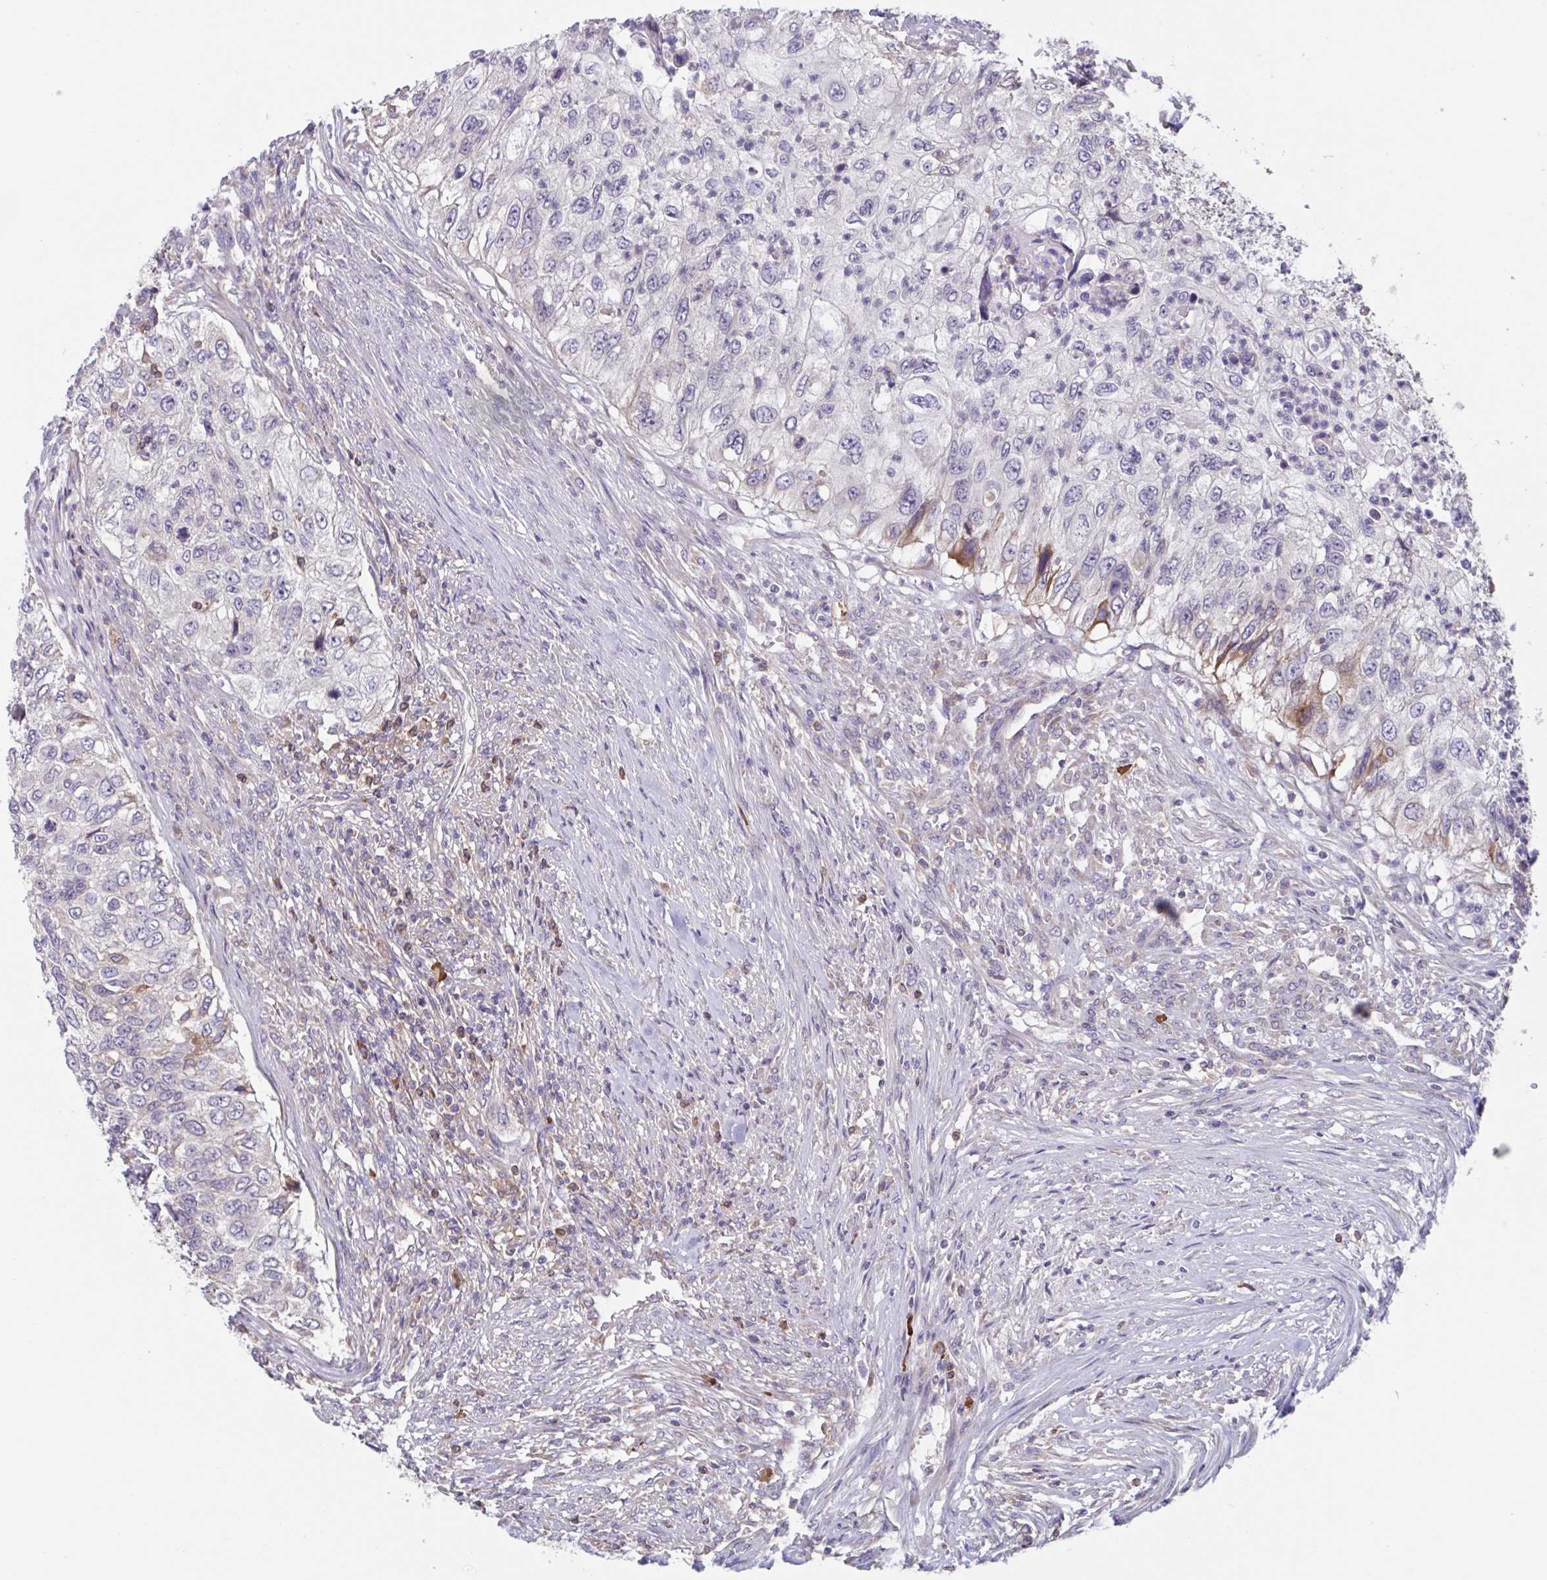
{"staining": {"intensity": "moderate", "quantity": "<25%", "location": "cytoplasmic/membranous"}, "tissue": "urothelial cancer", "cell_type": "Tumor cells", "image_type": "cancer", "snomed": [{"axis": "morphology", "description": "Urothelial carcinoma, High grade"}, {"axis": "topography", "description": "Urinary bladder"}], "caption": "The histopathology image displays staining of high-grade urothelial carcinoma, revealing moderate cytoplasmic/membranous protein staining (brown color) within tumor cells. (Stains: DAB in brown, nuclei in blue, Microscopy: brightfield microscopy at high magnification).", "gene": "CD1E", "patient": {"sex": "female", "age": 60}}